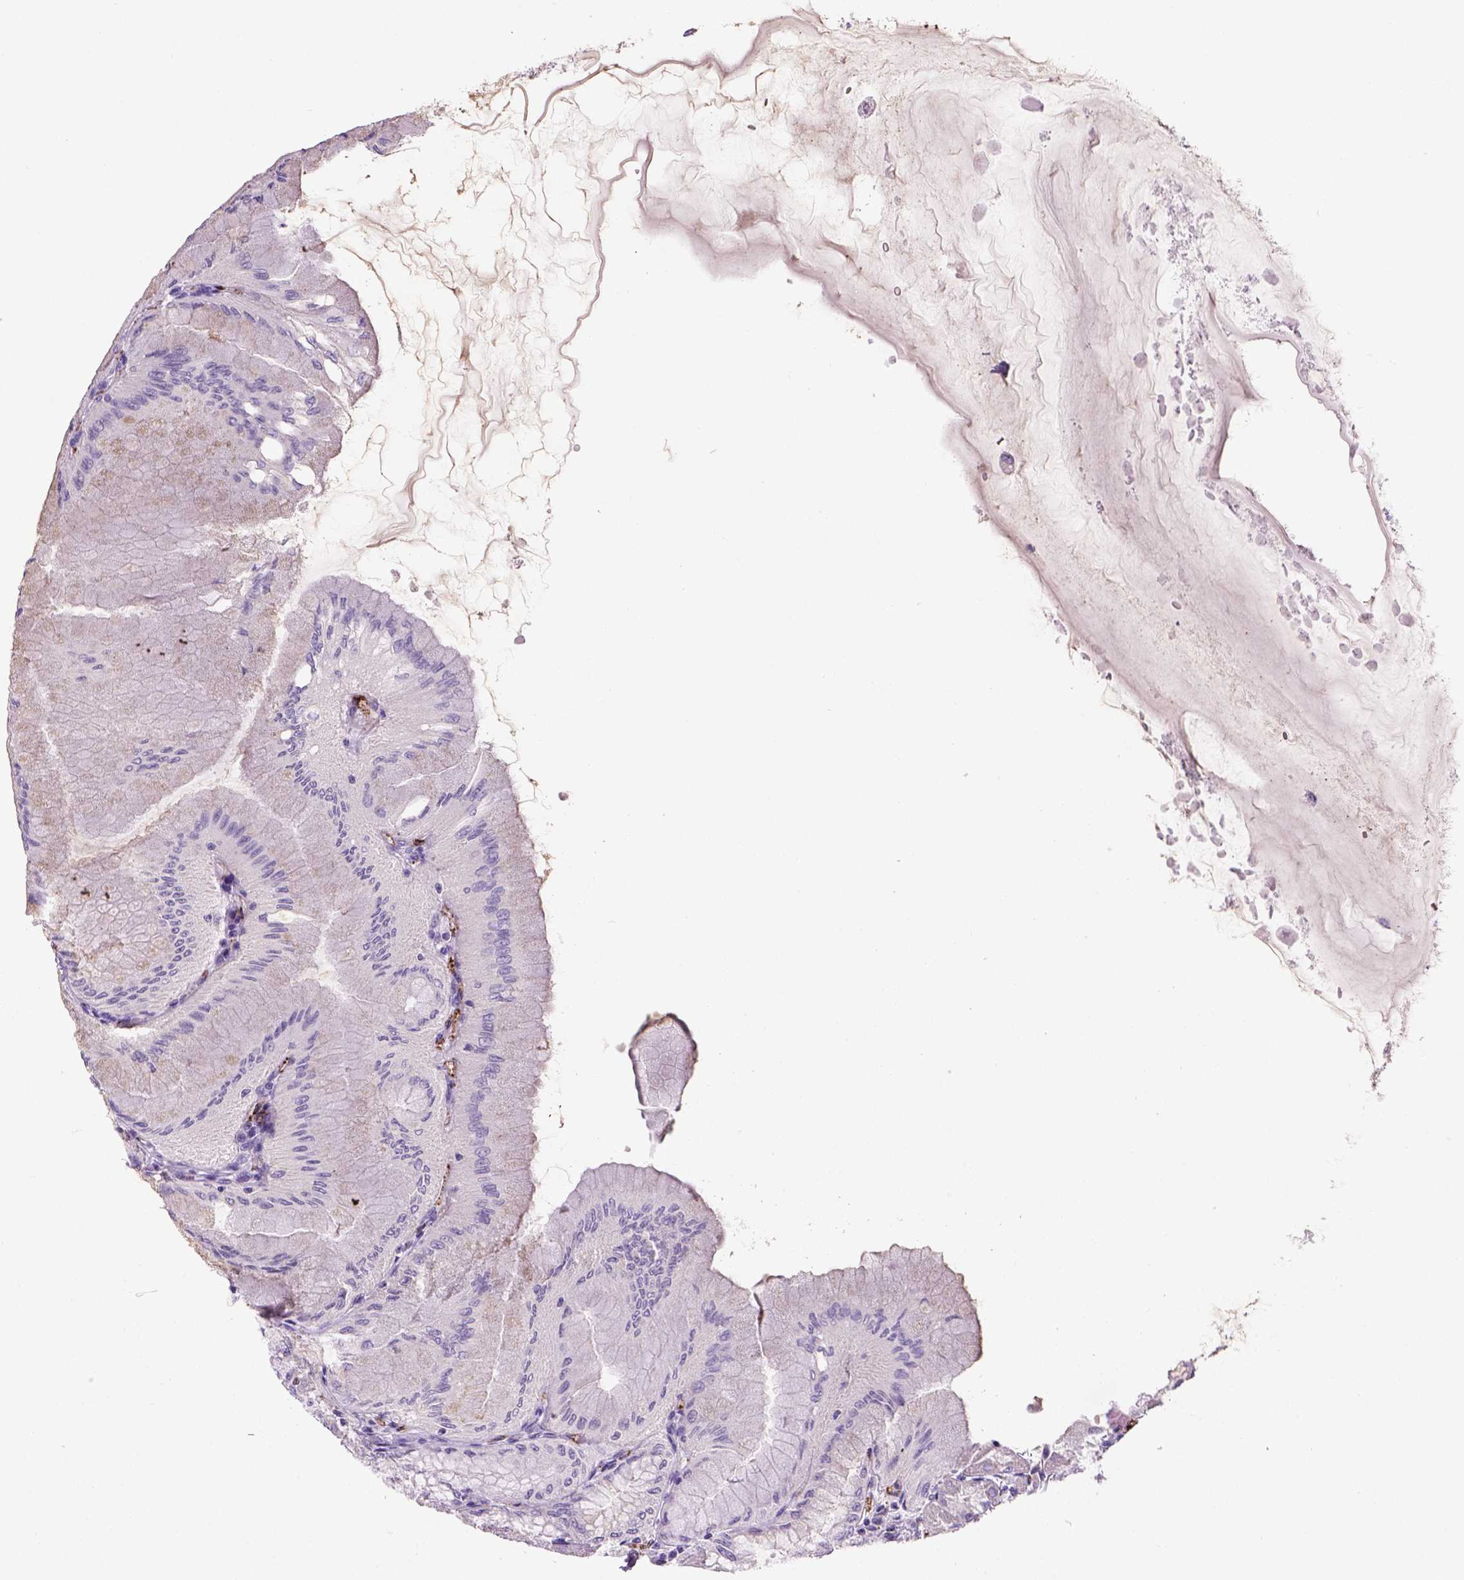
{"staining": {"intensity": "negative", "quantity": "none", "location": "none"}, "tissue": "stomach", "cell_type": "Glandular cells", "image_type": "normal", "snomed": [{"axis": "morphology", "description": "Normal tissue, NOS"}, {"axis": "topography", "description": "Stomach, upper"}], "caption": "Micrograph shows no protein staining in glandular cells of normal stomach. (Immunohistochemistry, brightfield microscopy, high magnification).", "gene": "VWF", "patient": {"sex": "male", "age": 60}}